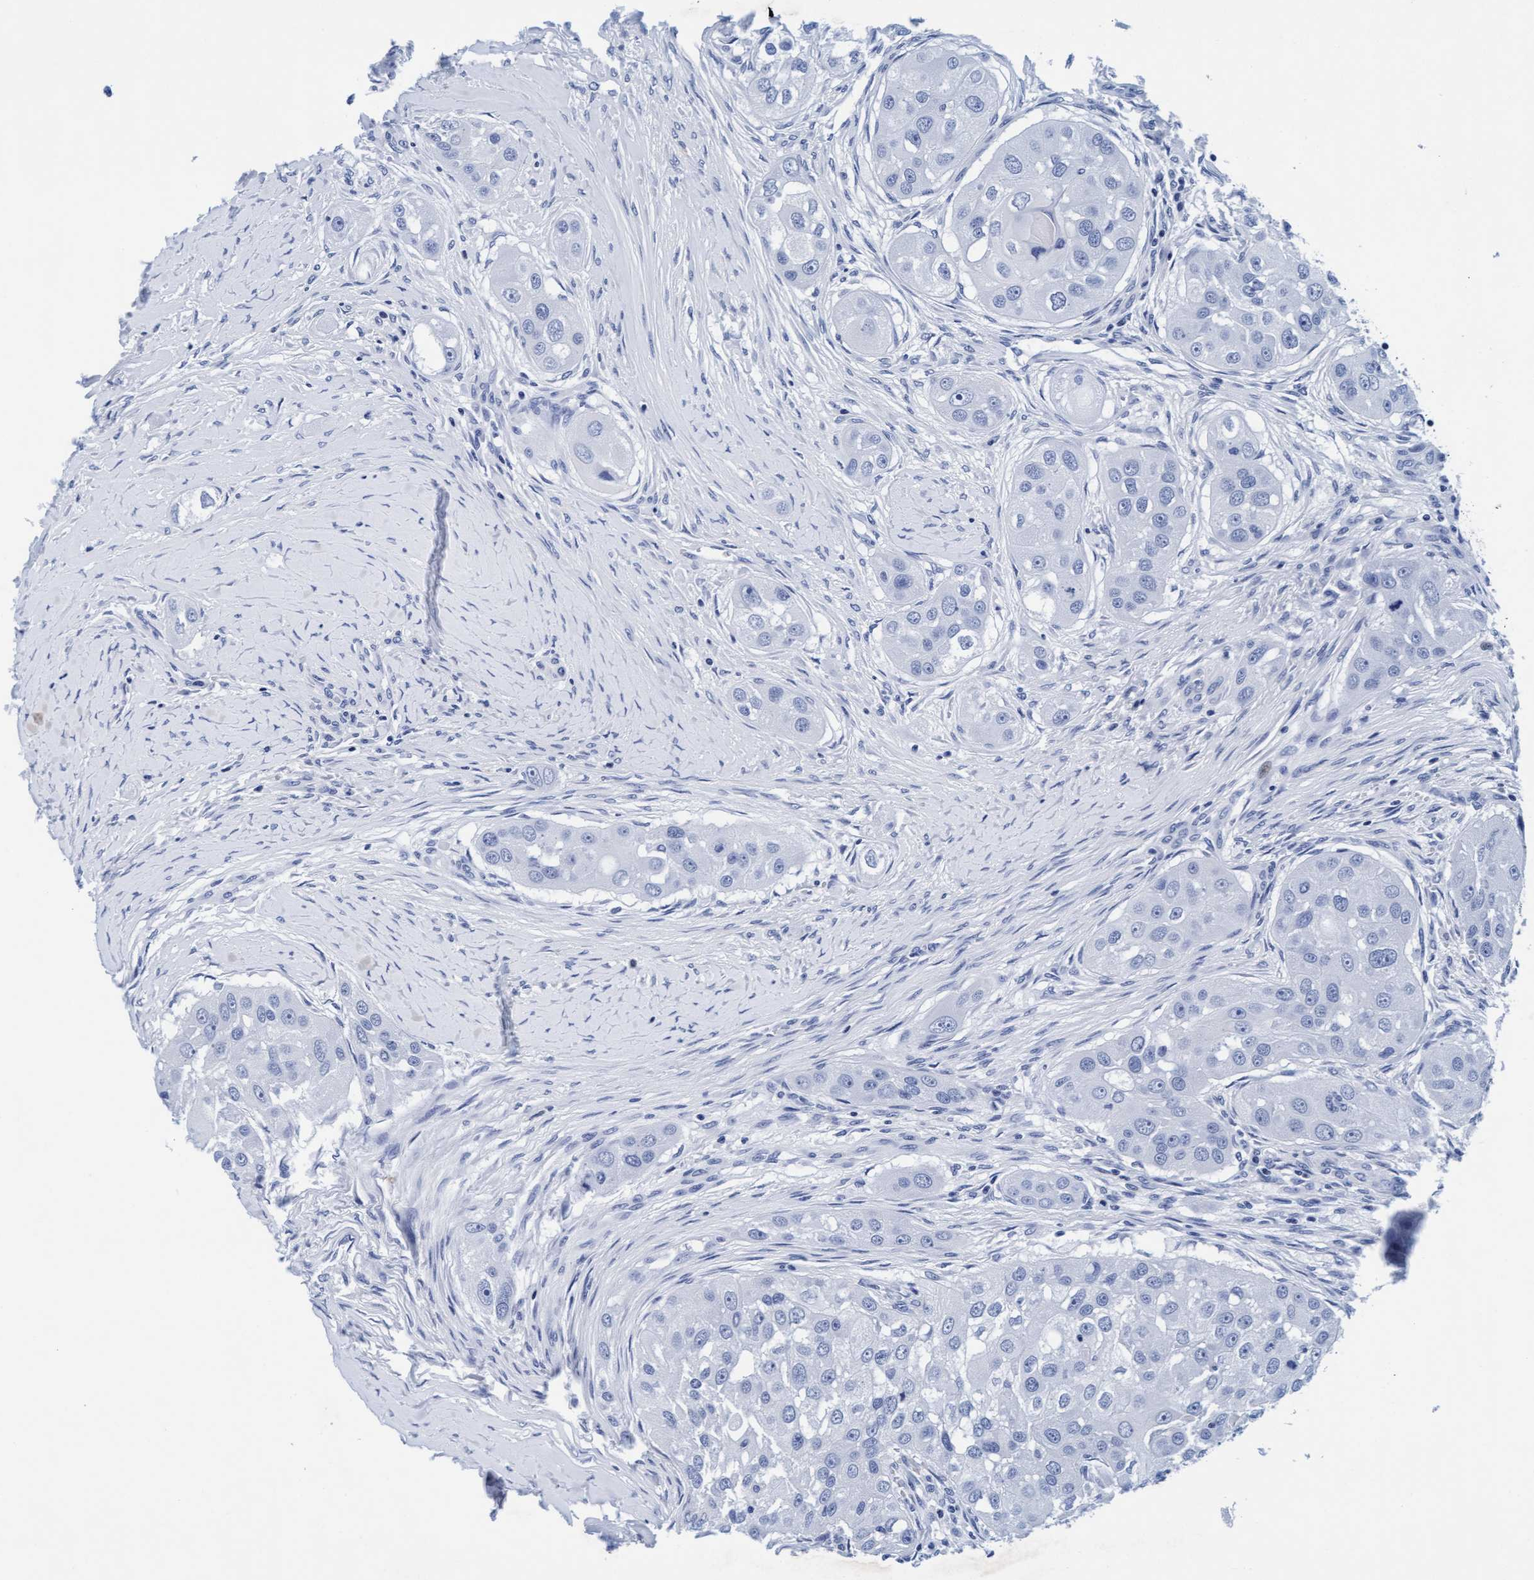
{"staining": {"intensity": "negative", "quantity": "none", "location": "none"}, "tissue": "head and neck cancer", "cell_type": "Tumor cells", "image_type": "cancer", "snomed": [{"axis": "morphology", "description": "Normal tissue, NOS"}, {"axis": "morphology", "description": "Squamous cell carcinoma, NOS"}, {"axis": "topography", "description": "Skeletal muscle"}, {"axis": "topography", "description": "Head-Neck"}], "caption": "Immunohistochemistry (IHC) micrograph of head and neck cancer (squamous cell carcinoma) stained for a protein (brown), which demonstrates no positivity in tumor cells. The staining was performed using DAB (3,3'-diaminobenzidine) to visualize the protein expression in brown, while the nuclei were stained in blue with hematoxylin (Magnification: 20x).", "gene": "ARSG", "patient": {"sex": "male", "age": 51}}